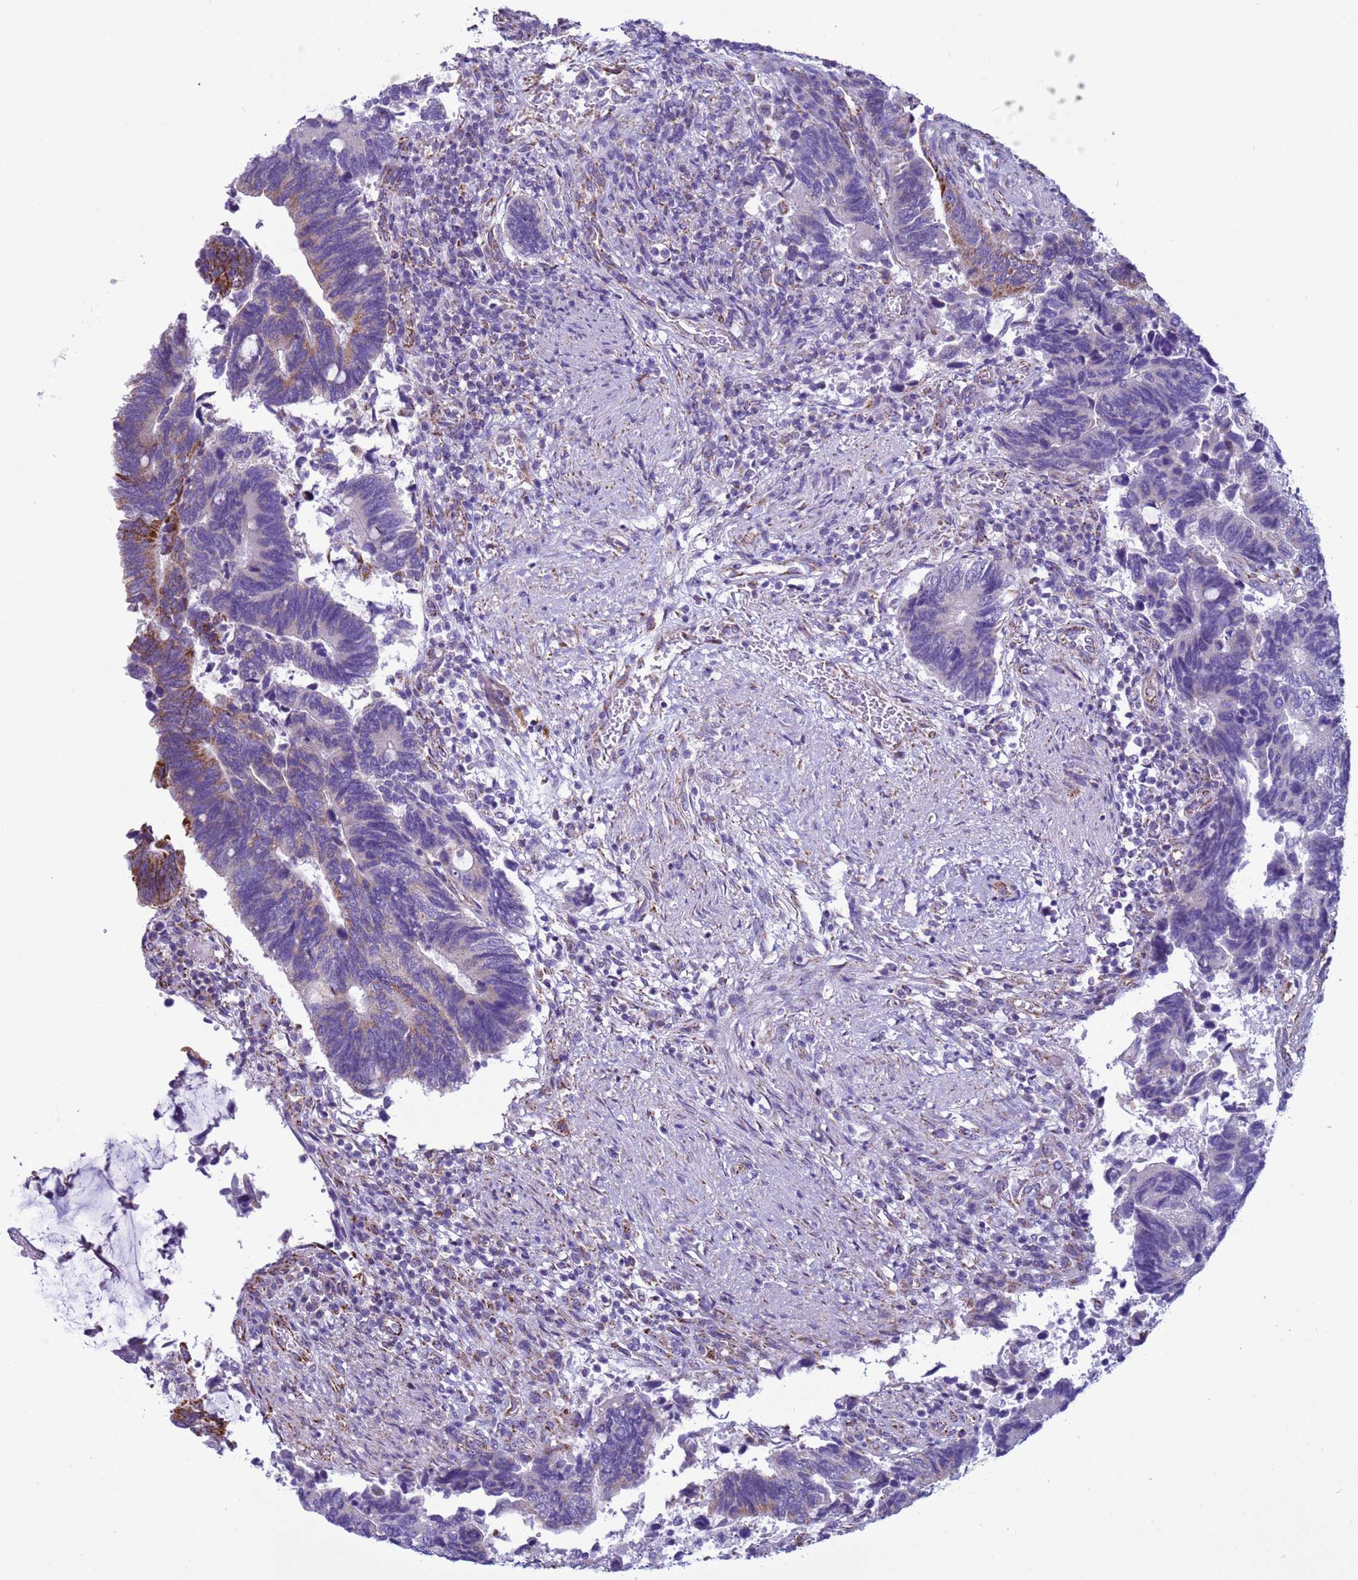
{"staining": {"intensity": "moderate", "quantity": "<25%", "location": "cytoplasmic/membranous"}, "tissue": "colorectal cancer", "cell_type": "Tumor cells", "image_type": "cancer", "snomed": [{"axis": "morphology", "description": "Adenocarcinoma, NOS"}, {"axis": "topography", "description": "Colon"}], "caption": "Immunohistochemistry micrograph of human colorectal cancer stained for a protein (brown), which reveals low levels of moderate cytoplasmic/membranous staining in approximately <25% of tumor cells.", "gene": "NCALD", "patient": {"sex": "male", "age": 87}}